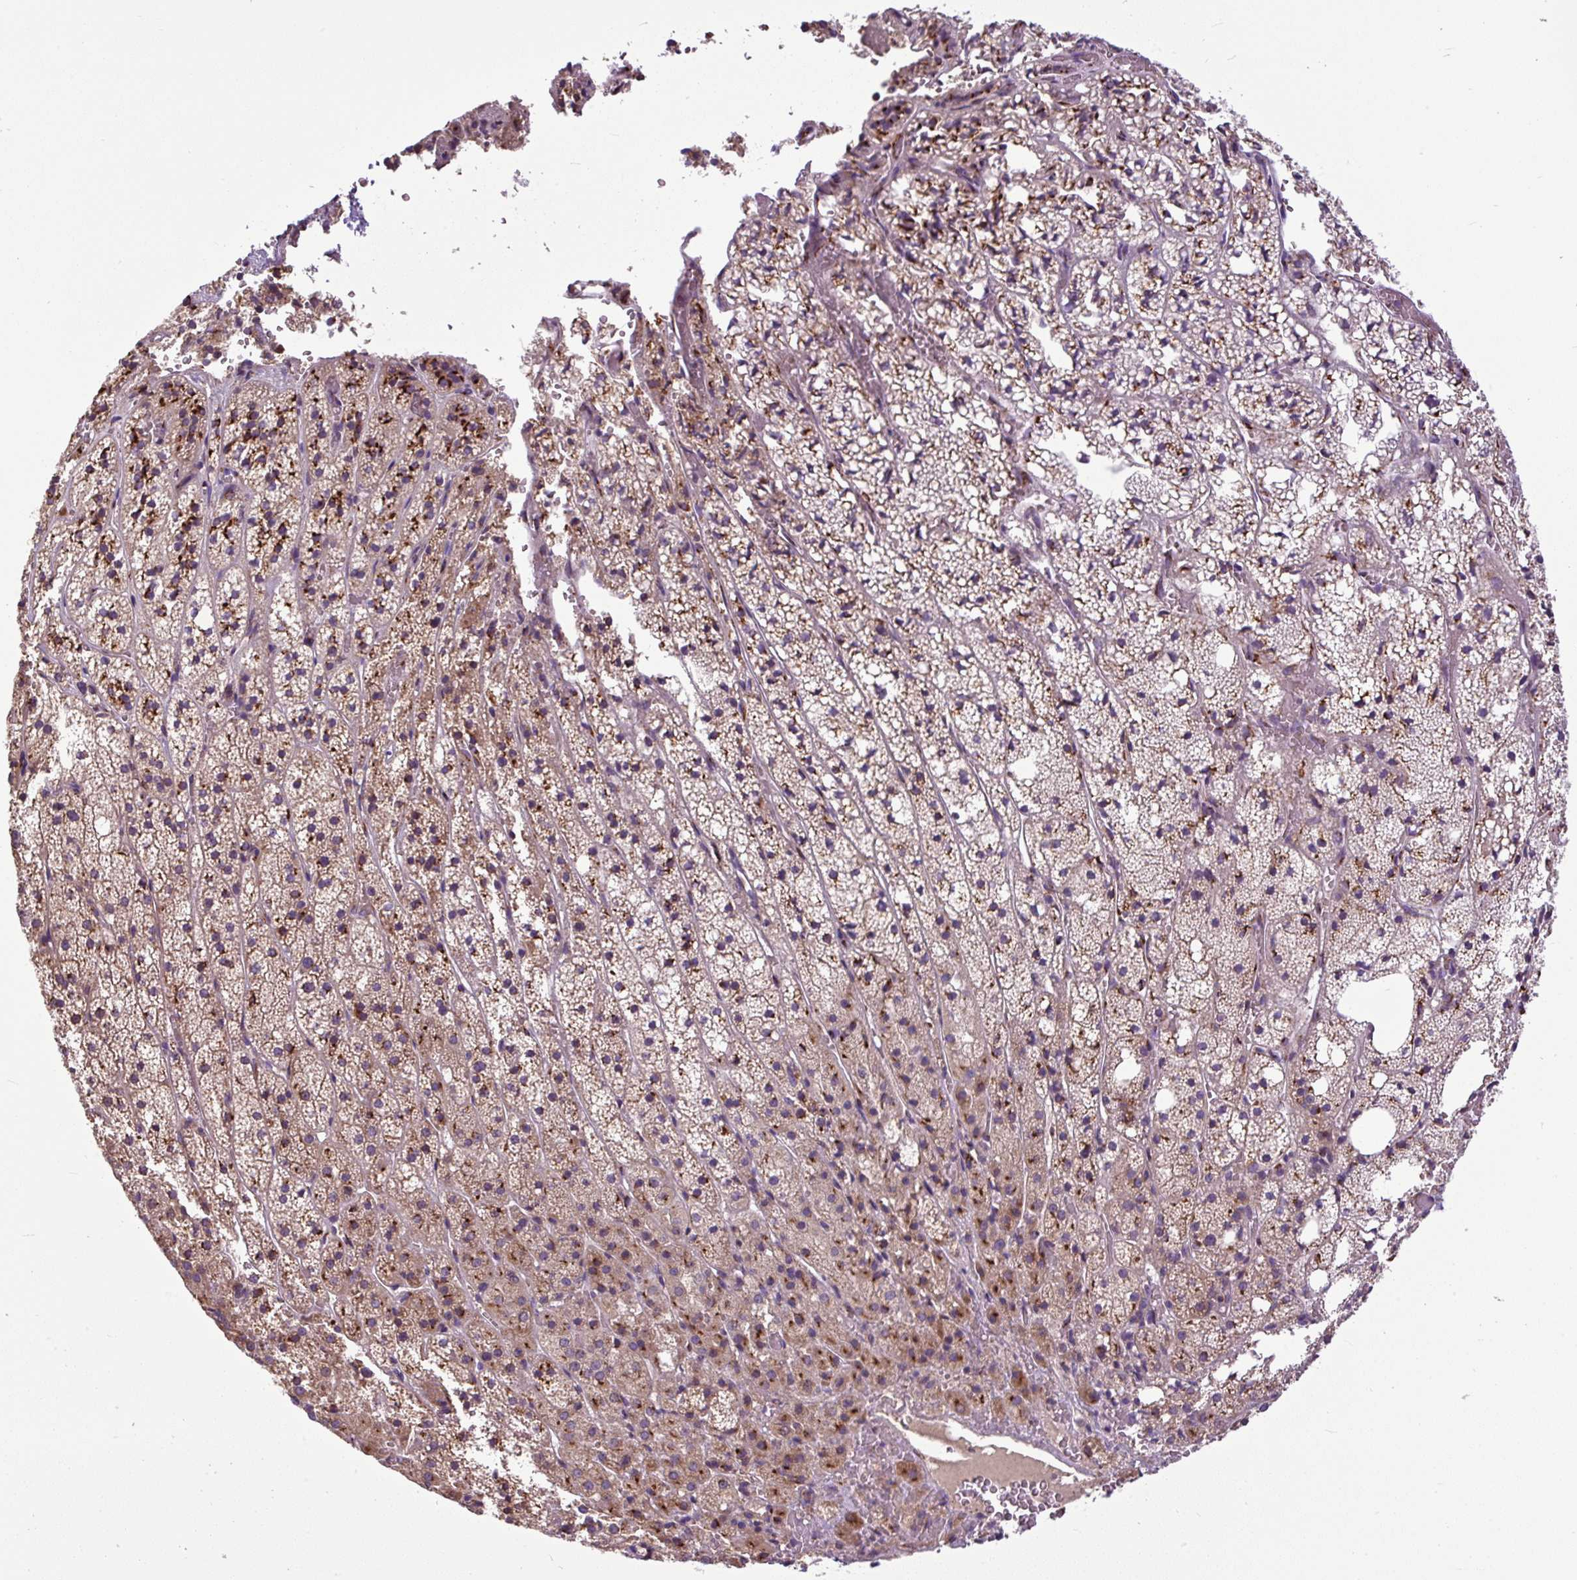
{"staining": {"intensity": "strong", "quantity": "25%-75%", "location": "cytoplasmic/membranous"}, "tissue": "adrenal gland", "cell_type": "Glandular cells", "image_type": "normal", "snomed": [{"axis": "morphology", "description": "Normal tissue, NOS"}, {"axis": "topography", "description": "Adrenal gland"}], "caption": "Immunohistochemistry (IHC) image of unremarkable adrenal gland: human adrenal gland stained using immunohistochemistry (IHC) exhibits high levels of strong protein expression localized specifically in the cytoplasmic/membranous of glandular cells, appearing as a cytoplasmic/membranous brown color.", "gene": "MSMP", "patient": {"sex": "male", "age": 53}}